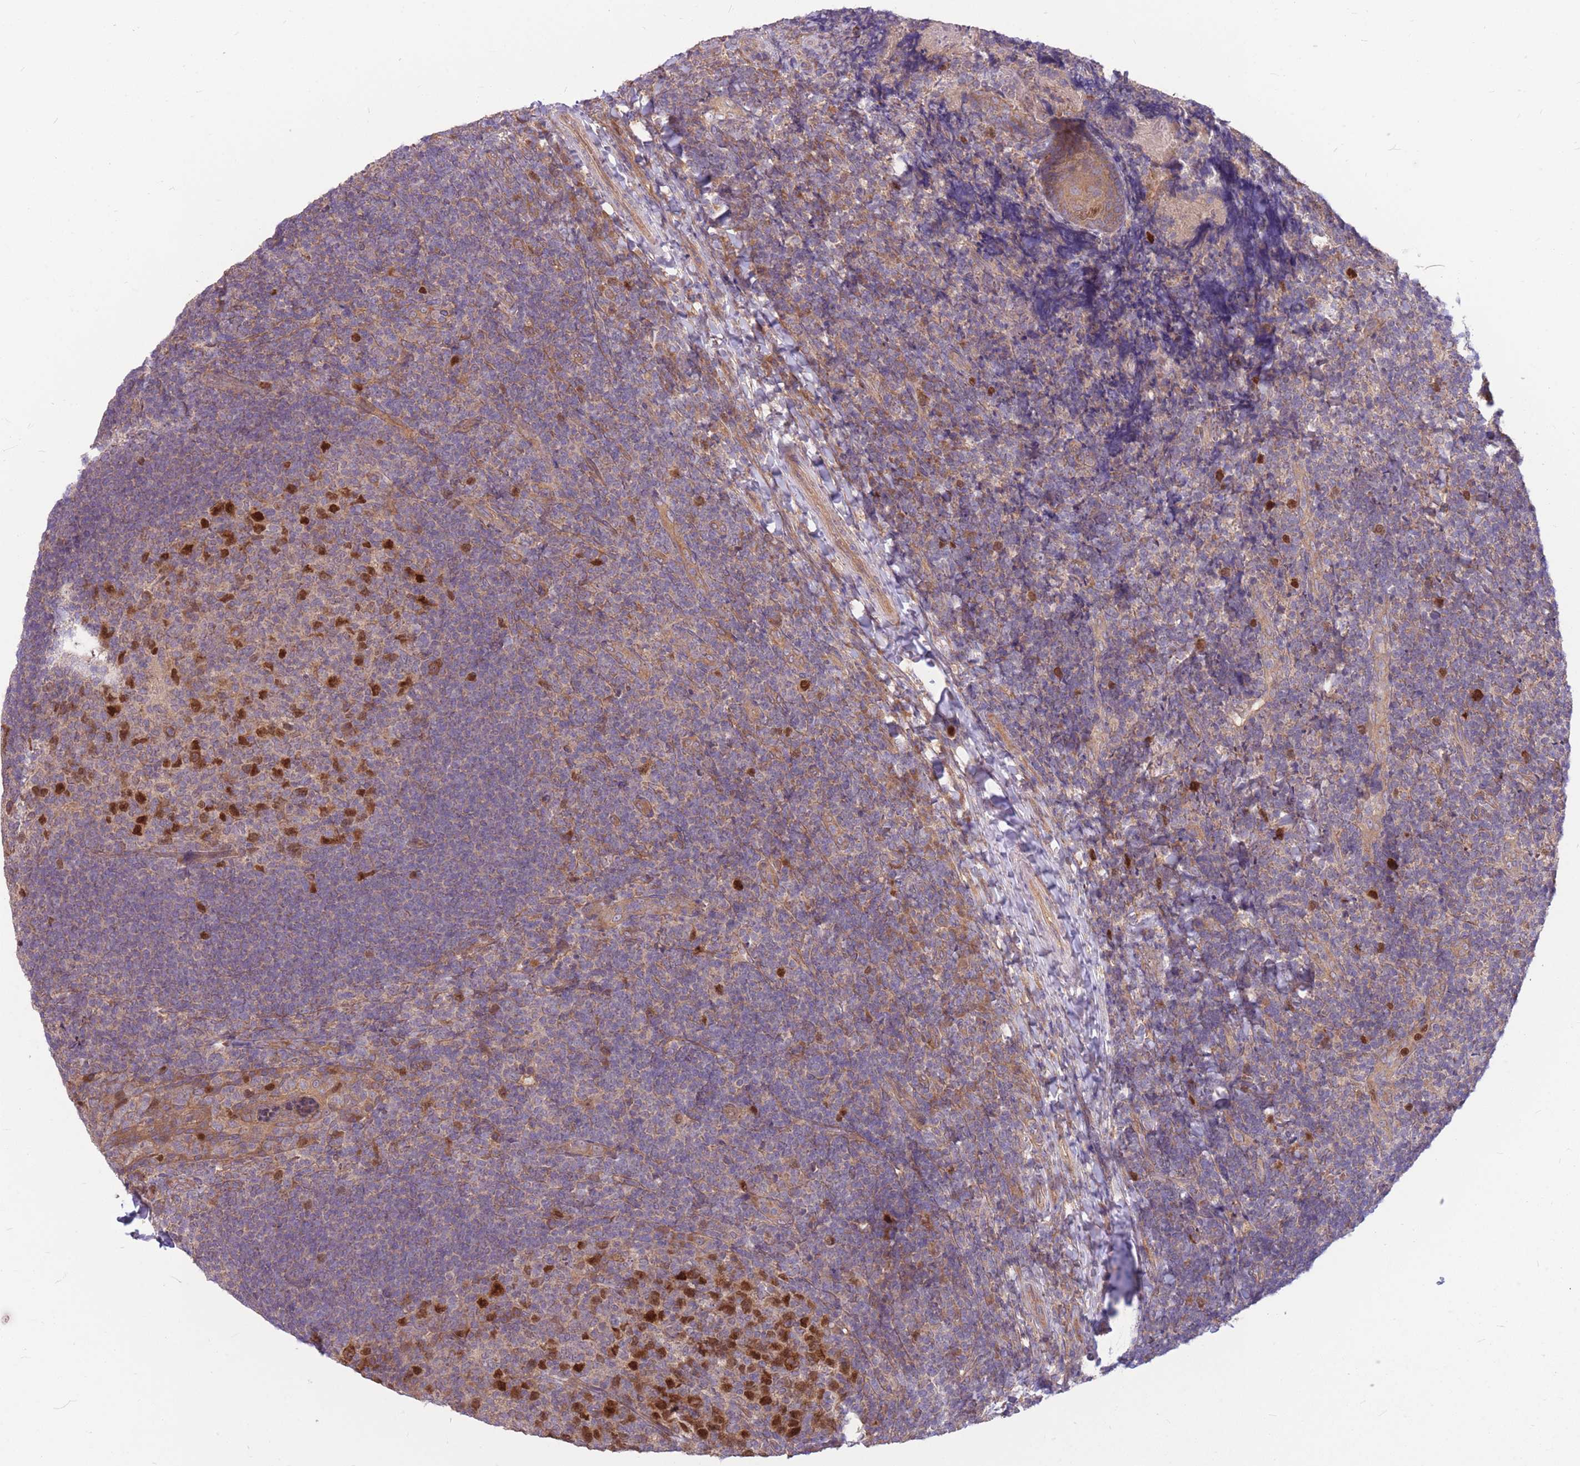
{"staining": {"intensity": "strong", "quantity": "25%-75%", "location": "nuclear"}, "tissue": "tonsil", "cell_type": "Germinal center cells", "image_type": "normal", "snomed": [{"axis": "morphology", "description": "Normal tissue, NOS"}, {"axis": "topography", "description": "Tonsil"}], "caption": "Protein expression analysis of normal tonsil displays strong nuclear staining in approximately 25%-75% of germinal center cells.", "gene": "GMNN", "patient": {"sex": "female", "age": 10}}